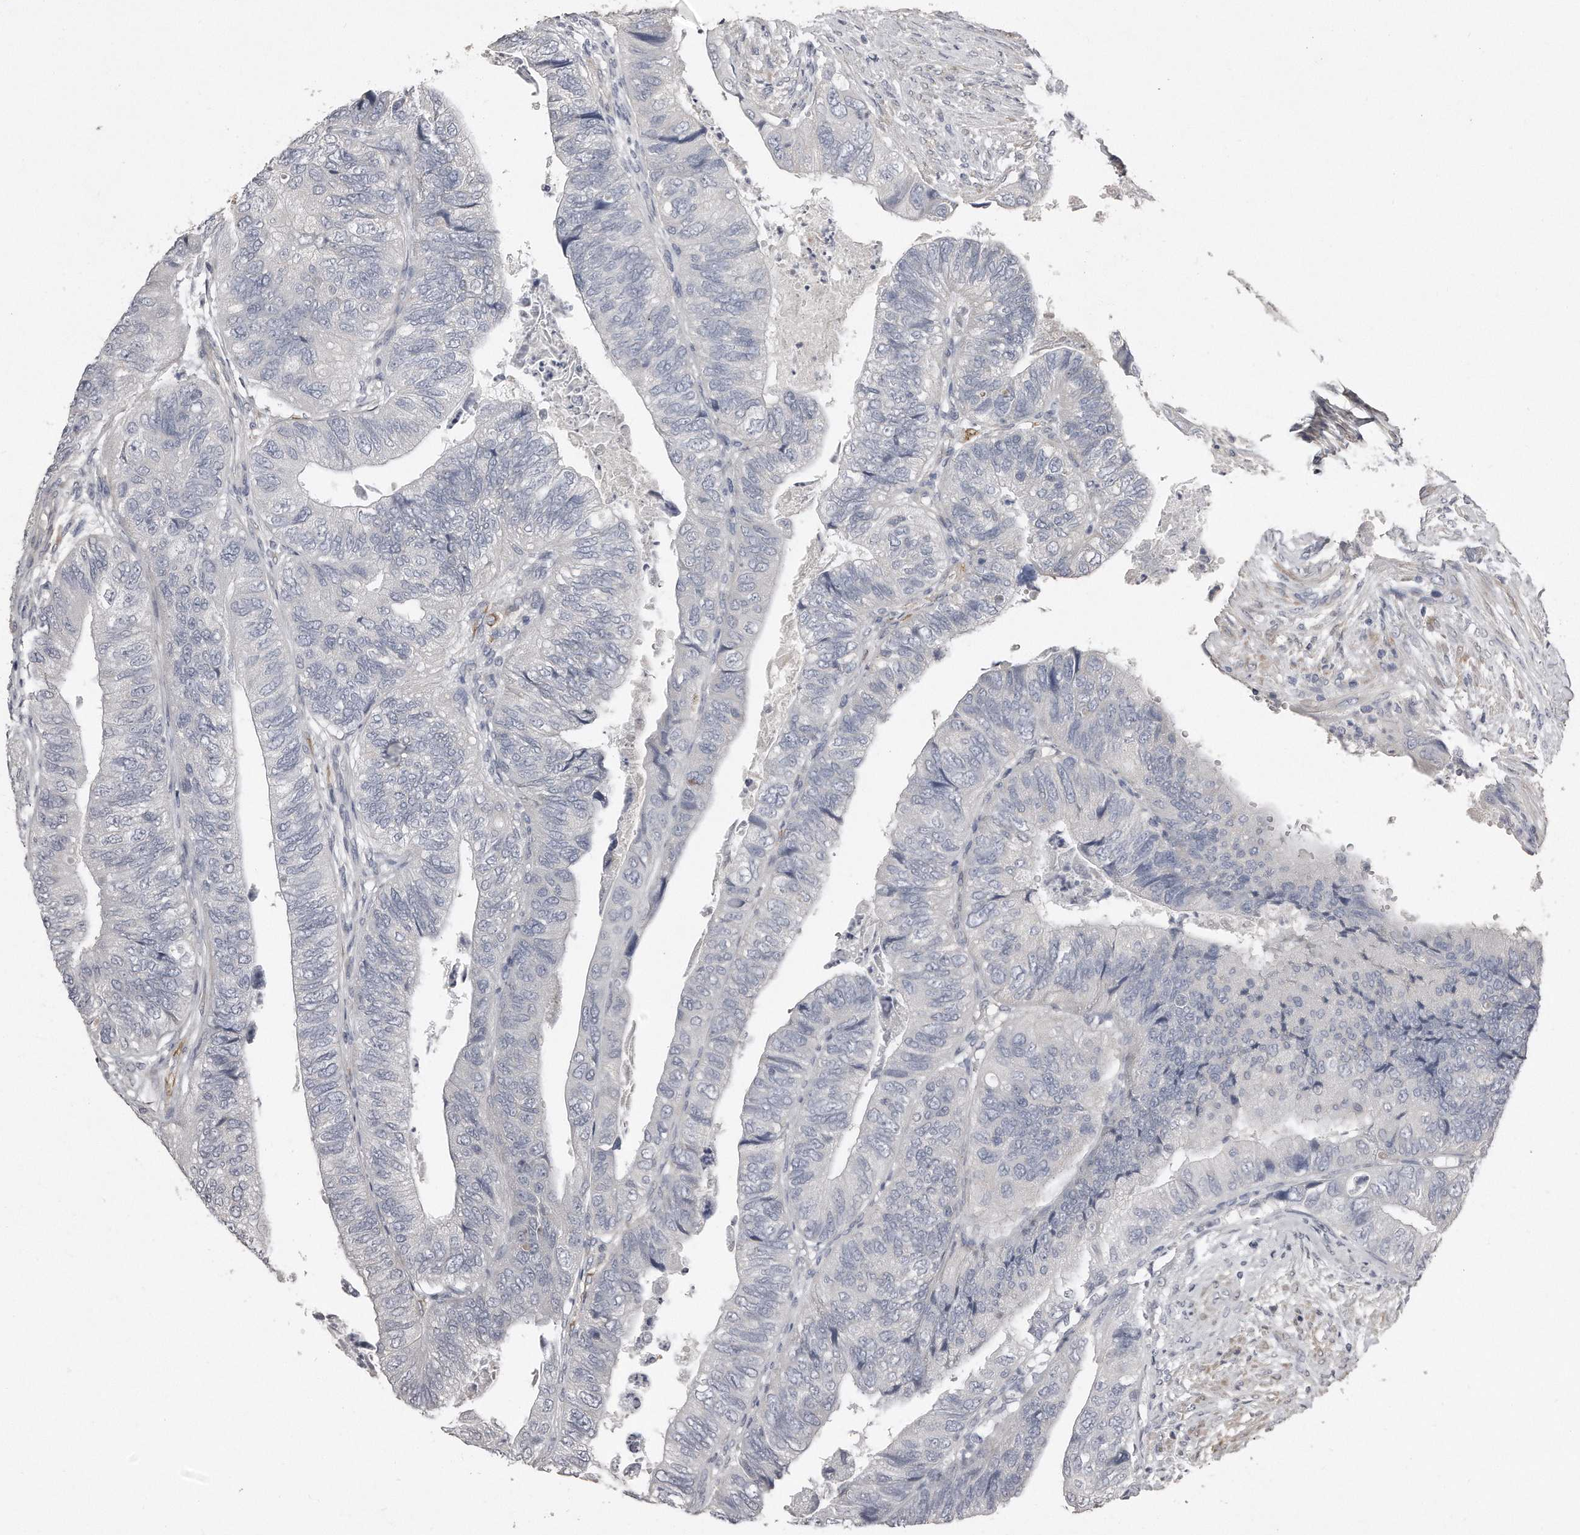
{"staining": {"intensity": "negative", "quantity": "none", "location": "none"}, "tissue": "colorectal cancer", "cell_type": "Tumor cells", "image_type": "cancer", "snomed": [{"axis": "morphology", "description": "Adenocarcinoma, NOS"}, {"axis": "topography", "description": "Rectum"}], "caption": "Immunohistochemistry histopathology image of neoplastic tissue: colorectal cancer (adenocarcinoma) stained with DAB (3,3'-diaminobenzidine) demonstrates no significant protein expression in tumor cells. (DAB immunohistochemistry visualized using brightfield microscopy, high magnification).", "gene": "LMOD1", "patient": {"sex": "male", "age": 63}}